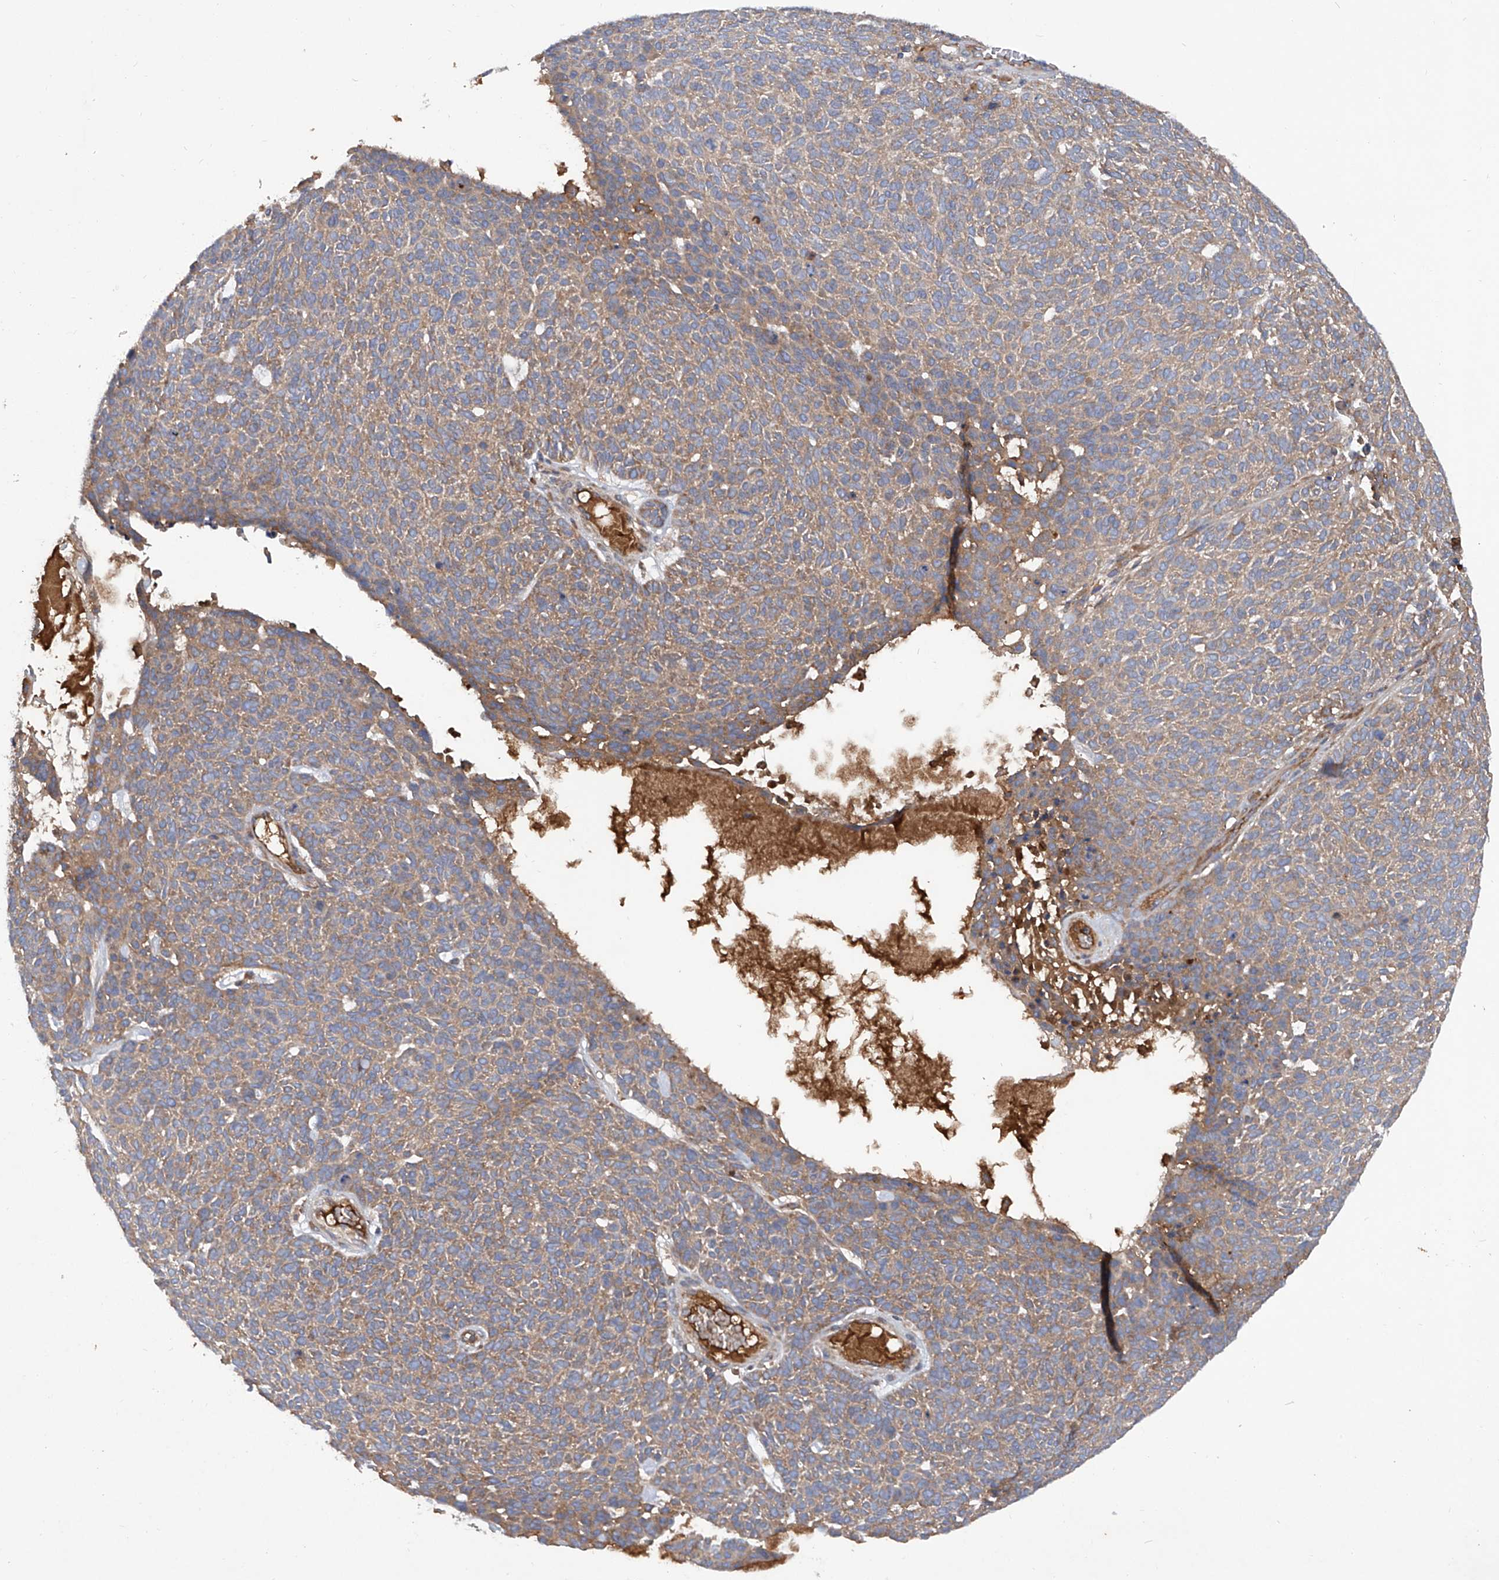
{"staining": {"intensity": "moderate", "quantity": ">75%", "location": "cytoplasmic/membranous"}, "tissue": "skin cancer", "cell_type": "Tumor cells", "image_type": "cancer", "snomed": [{"axis": "morphology", "description": "Squamous cell carcinoma, NOS"}, {"axis": "topography", "description": "Skin"}], "caption": "Skin cancer (squamous cell carcinoma) stained with DAB (3,3'-diaminobenzidine) immunohistochemistry (IHC) shows medium levels of moderate cytoplasmic/membranous expression in approximately >75% of tumor cells.", "gene": "ASCC3", "patient": {"sex": "female", "age": 90}}